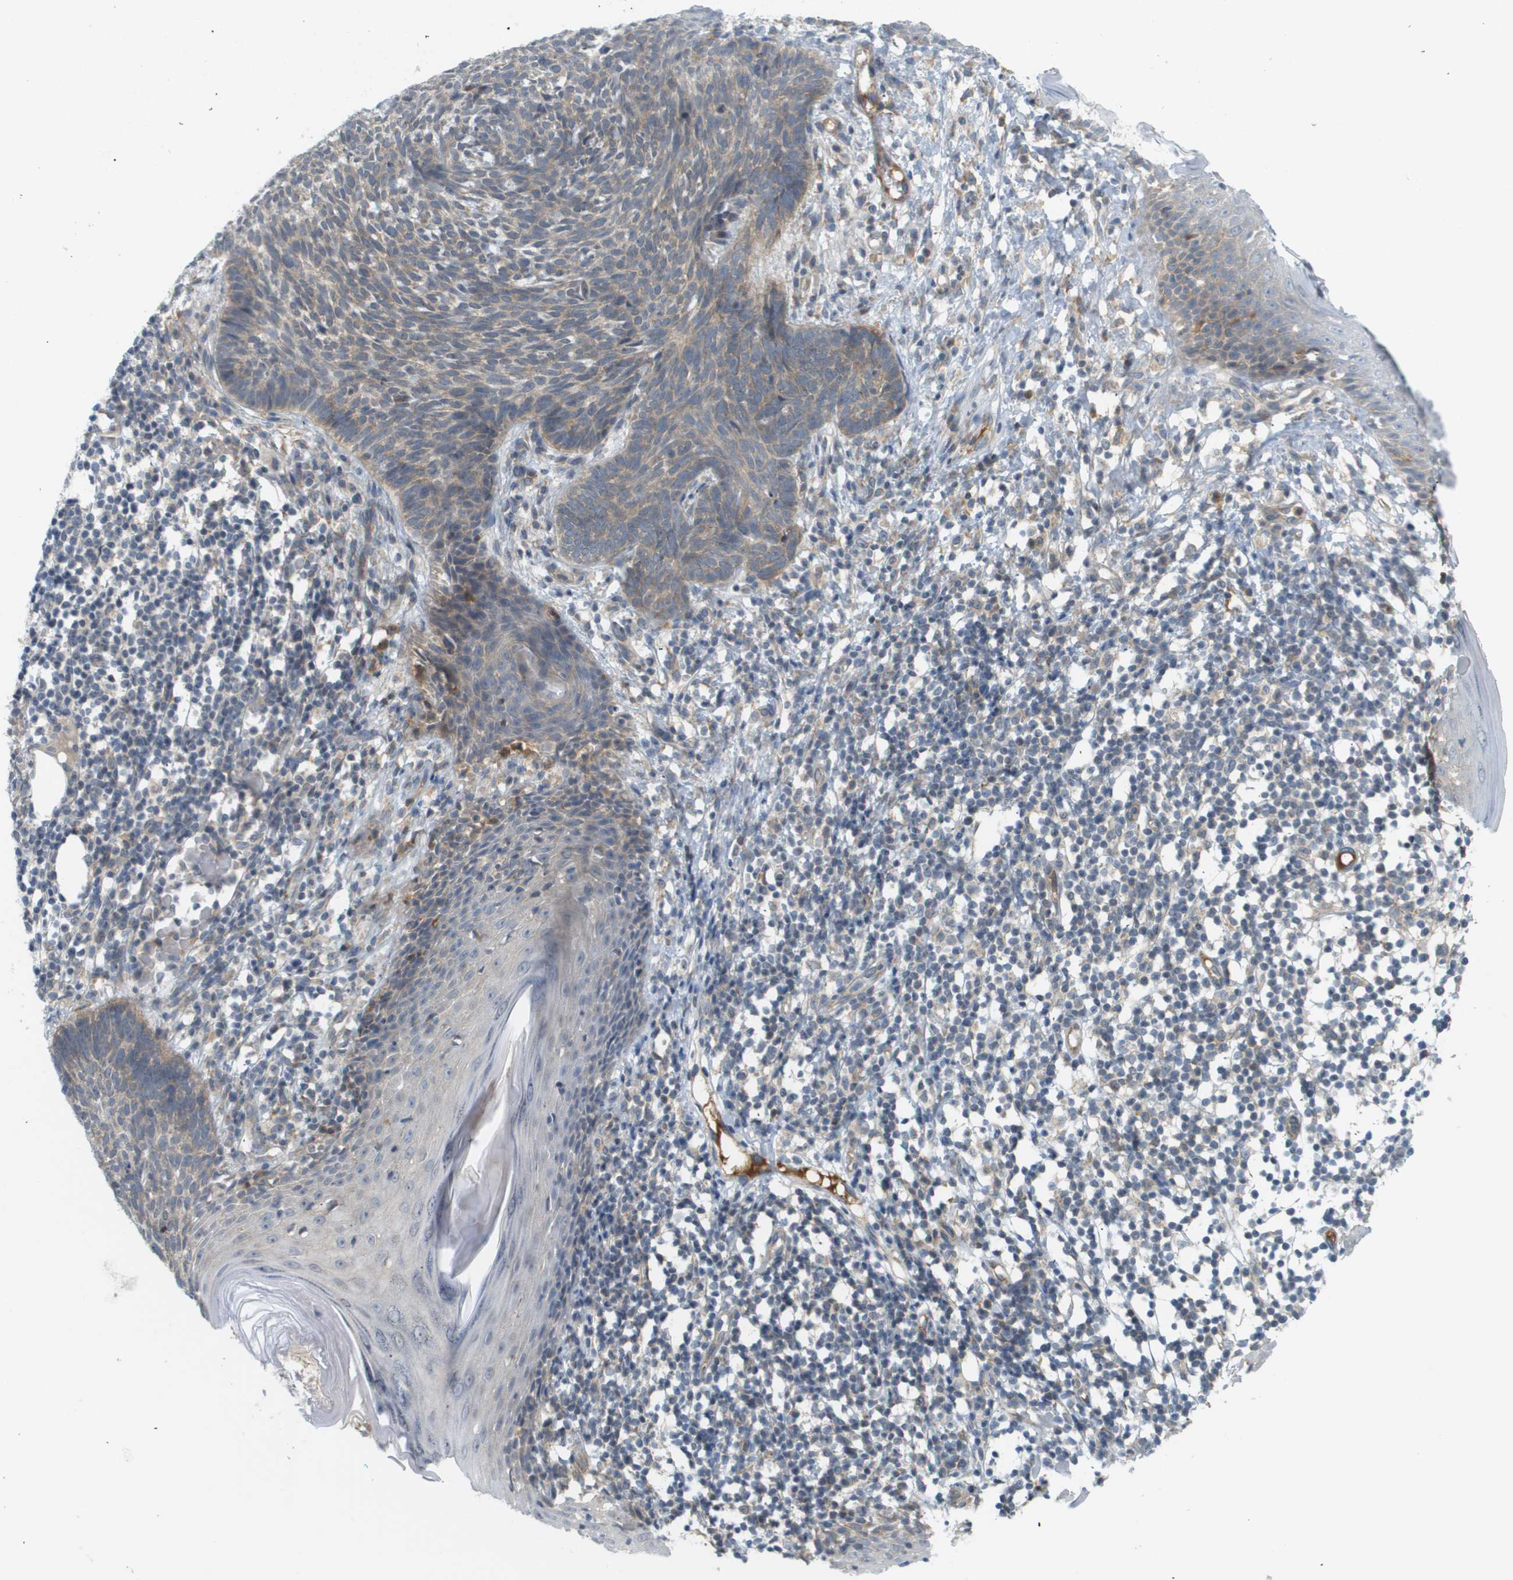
{"staining": {"intensity": "moderate", "quantity": "<25%", "location": "cytoplasmic/membranous"}, "tissue": "skin cancer", "cell_type": "Tumor cells", "image_type": "cancer", "snomed": [{"axis": "morphology", "description": "Basal cell carcinoma"}, {"axis": "topography", "description": "Skin"}], "caption": "Immunohistochemistry (IHC) staining of skin basal cell carcinoma, which demonstrates low levels of moderate cytoplasmic/membranous expression in about <25% of tumor cells indicating moderate cytoplasmic/membranous protein expression. The staining was performed using DAB (brown) for protein detection and nuclei were counterstained in hematoxylin (blue).", "gene": "PROC", "patient": {"sex": "male", "age": 60}}